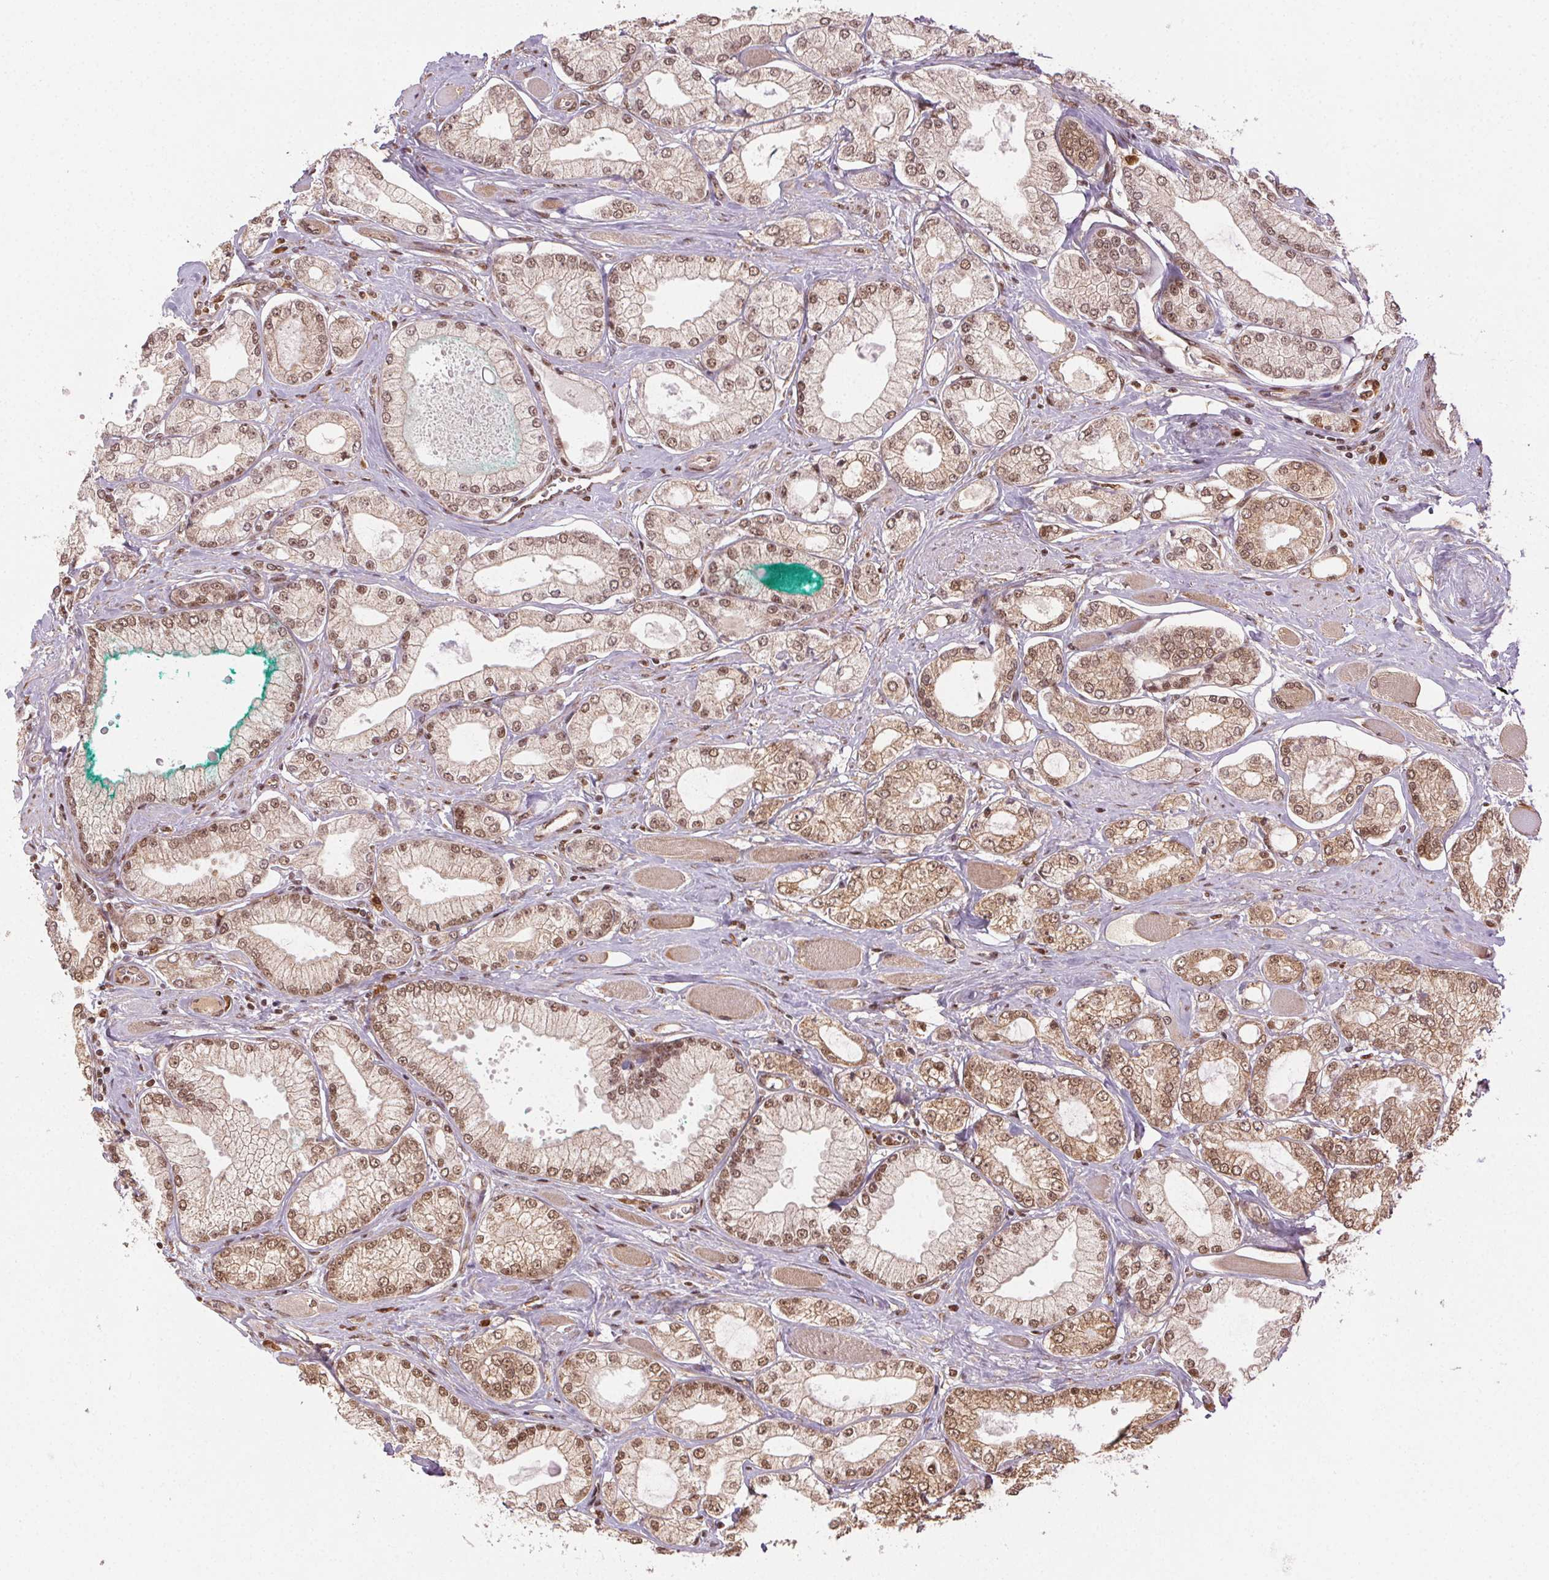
{"staining": {"intensity": "moderate", "quantity": ">75%", "location": "cytoplasmic/membranous,nuclear"}, "tissue": "prostate cancer", "cell_type": "Tumor cells", "image_type": "cancer", "snomed": [{"axis": "morphology", "description": "Adenocarcinoma, High grade"}, {"axis": "topography", "description": "Prostate"}], "caption": "Prostate cancer (adenocarcinoma (high-grade)) stained for a protein (brown) demonstrates moderate cytoplasmic/membranous and nuclear positive expression in approximately >75% of tumor cells.", "gene": "TREML4", "patient": {"sex": "male", "age": 68}}